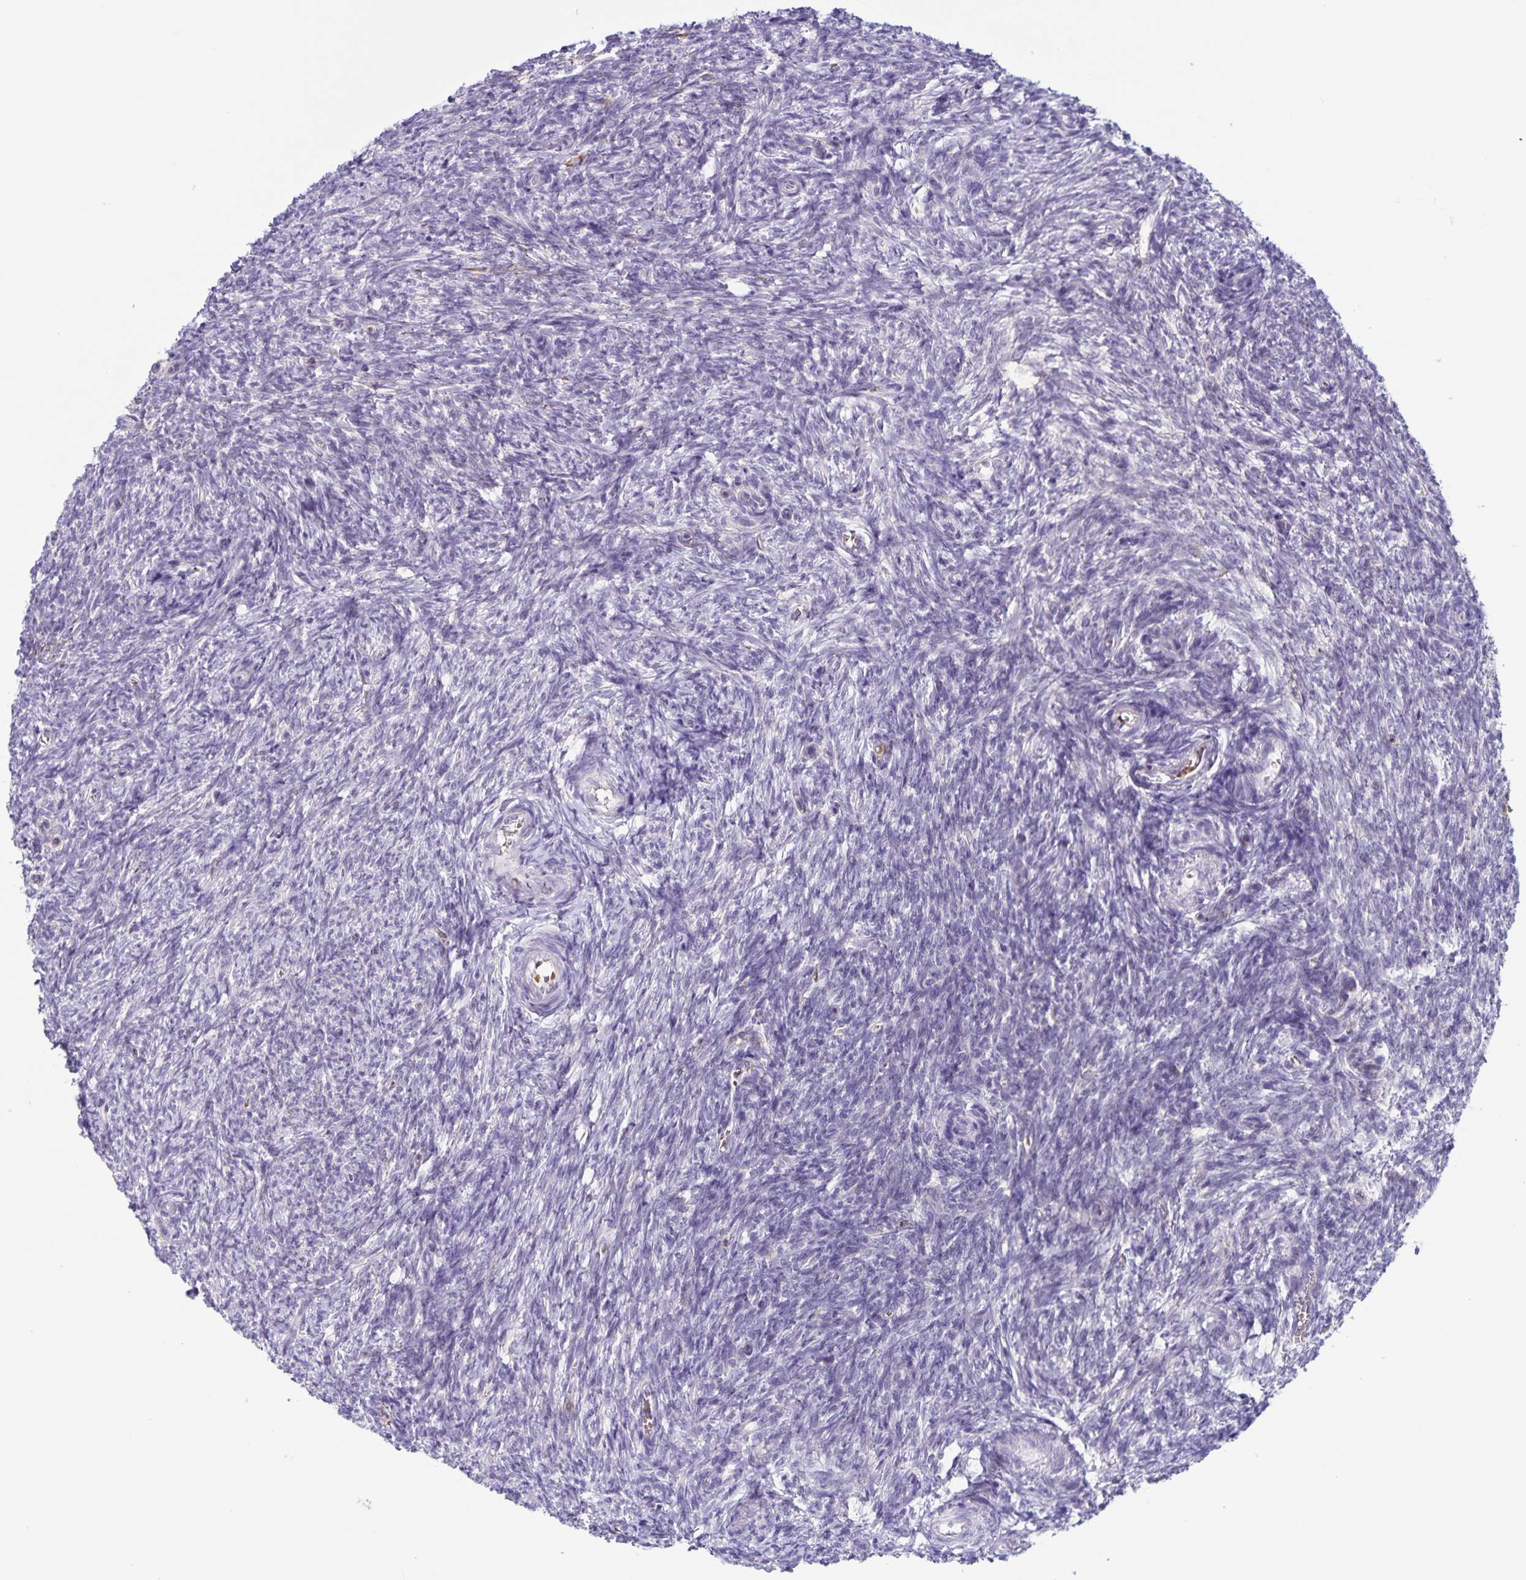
{"staining": {"intensity": "negative", "quantity": "none", "location": "none"}, "tissue": "ovary", "cell_type": "Follicle cells", "image_type": "normal", "snomed": [{"axis": "morphology", "description": "Normal tissue, NOS"}, {"axis": "topography", "description": "Ovary"}], "caption": "Immunohistochemistry (IHC) histopathology image of unremarkable ovary: human ovary stained with DAB exhibits no significant protein staining in follicle cells.", "gene": "STPG4", "patient": {"sex": "female", "age": 39}}